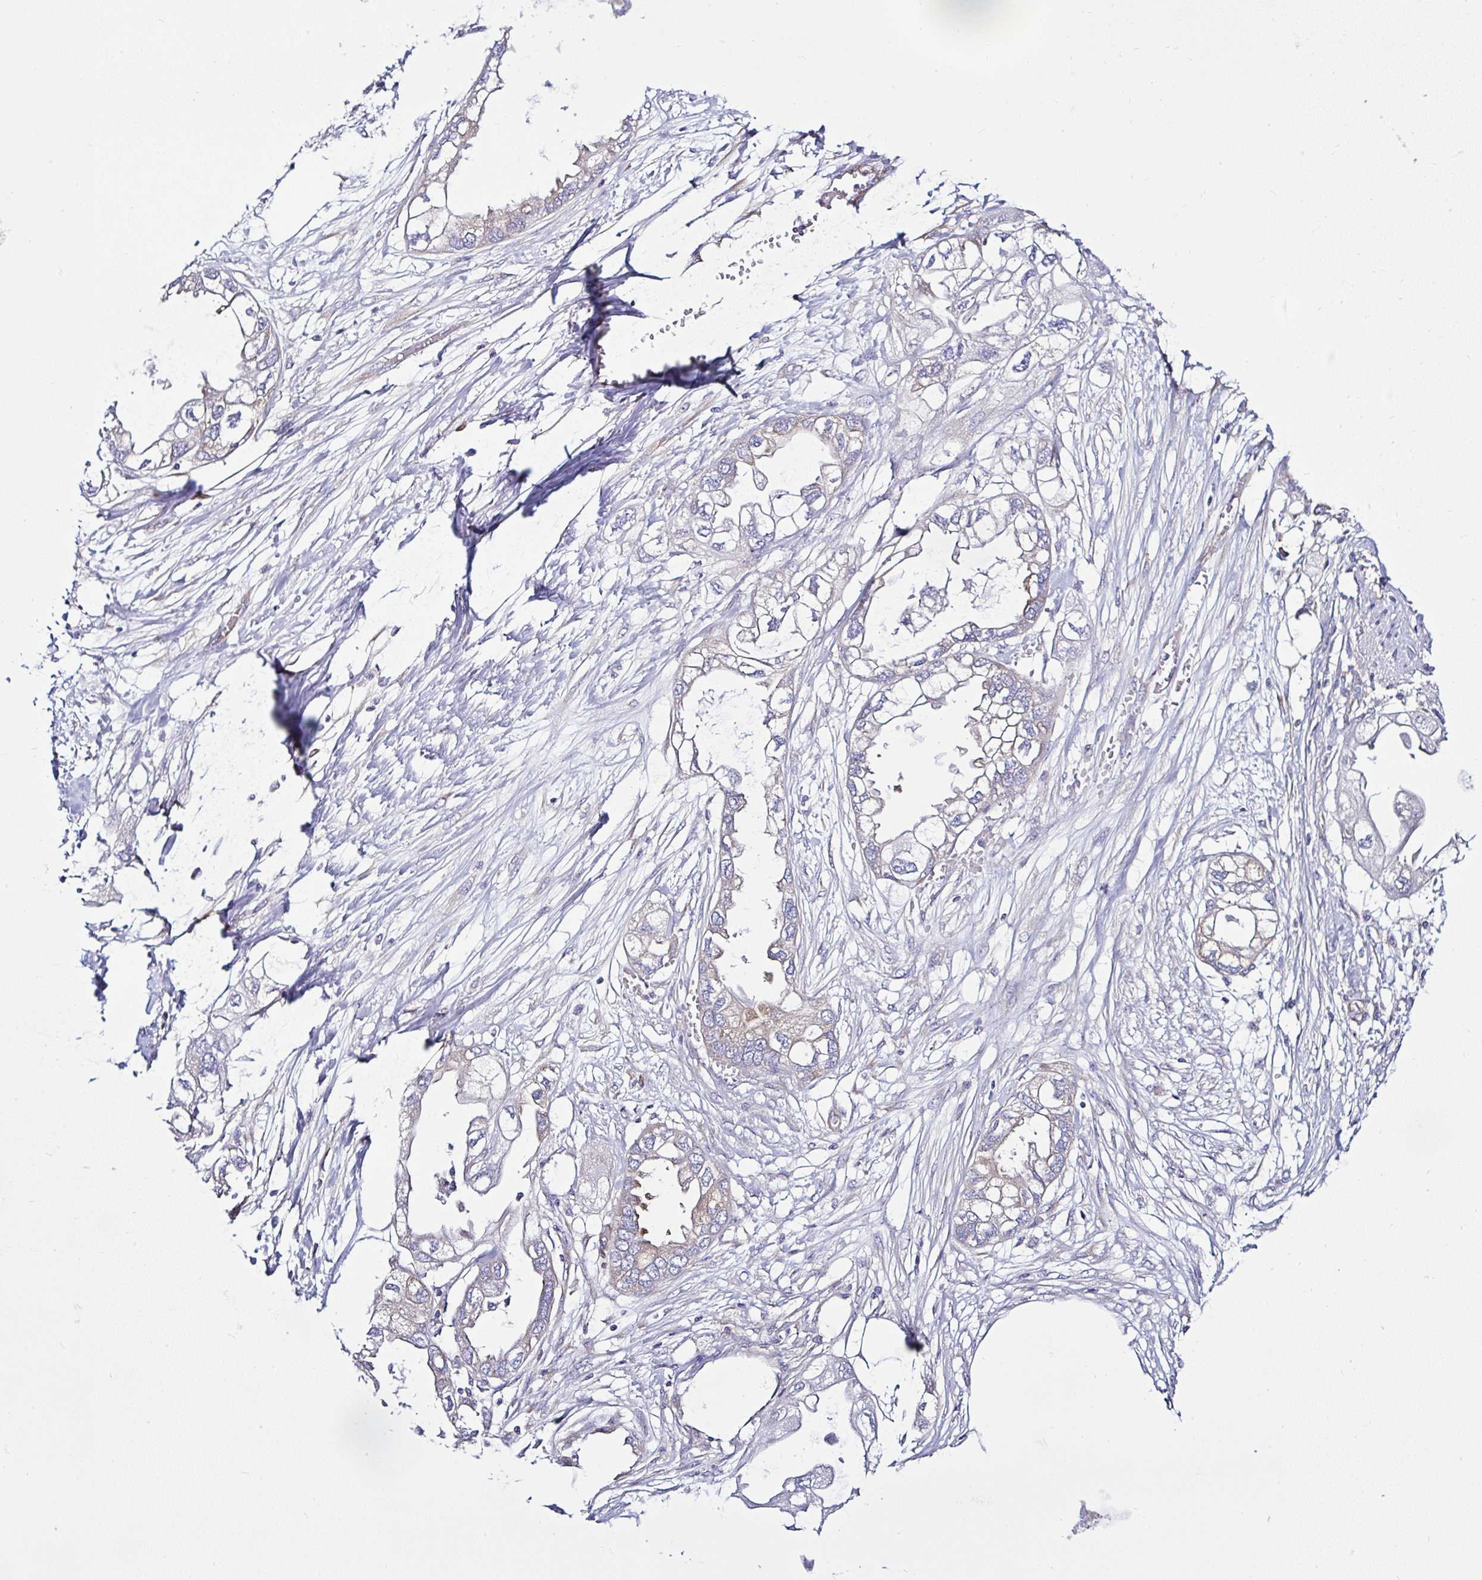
{"staining": {"intensity": "negative", "quantity": "none", "location": "none"}, "tissue": "endometrial cancer", "cell_type": "Tumor cells", "image_type": "cancer", "snomed": [{"axis": "morphology", "description": "Adenocarcinoma, NOS"}, {"axis": "morphology", "description": "Adenocarcinoma, metastatic, NOS"}, {"axis": "topography", "description": "Adipose tissue"}, {"axis": "topography", "description": "Endometrium"}], "caption": "High magnification brightfield microscopy of endometrial cancer stained with DAB (brown) and counterstained with hematoxylin (blue): tumor cells show no significant positivity.", "gene": "LARS1", "patient": {"sex": "female", "age": 67}}